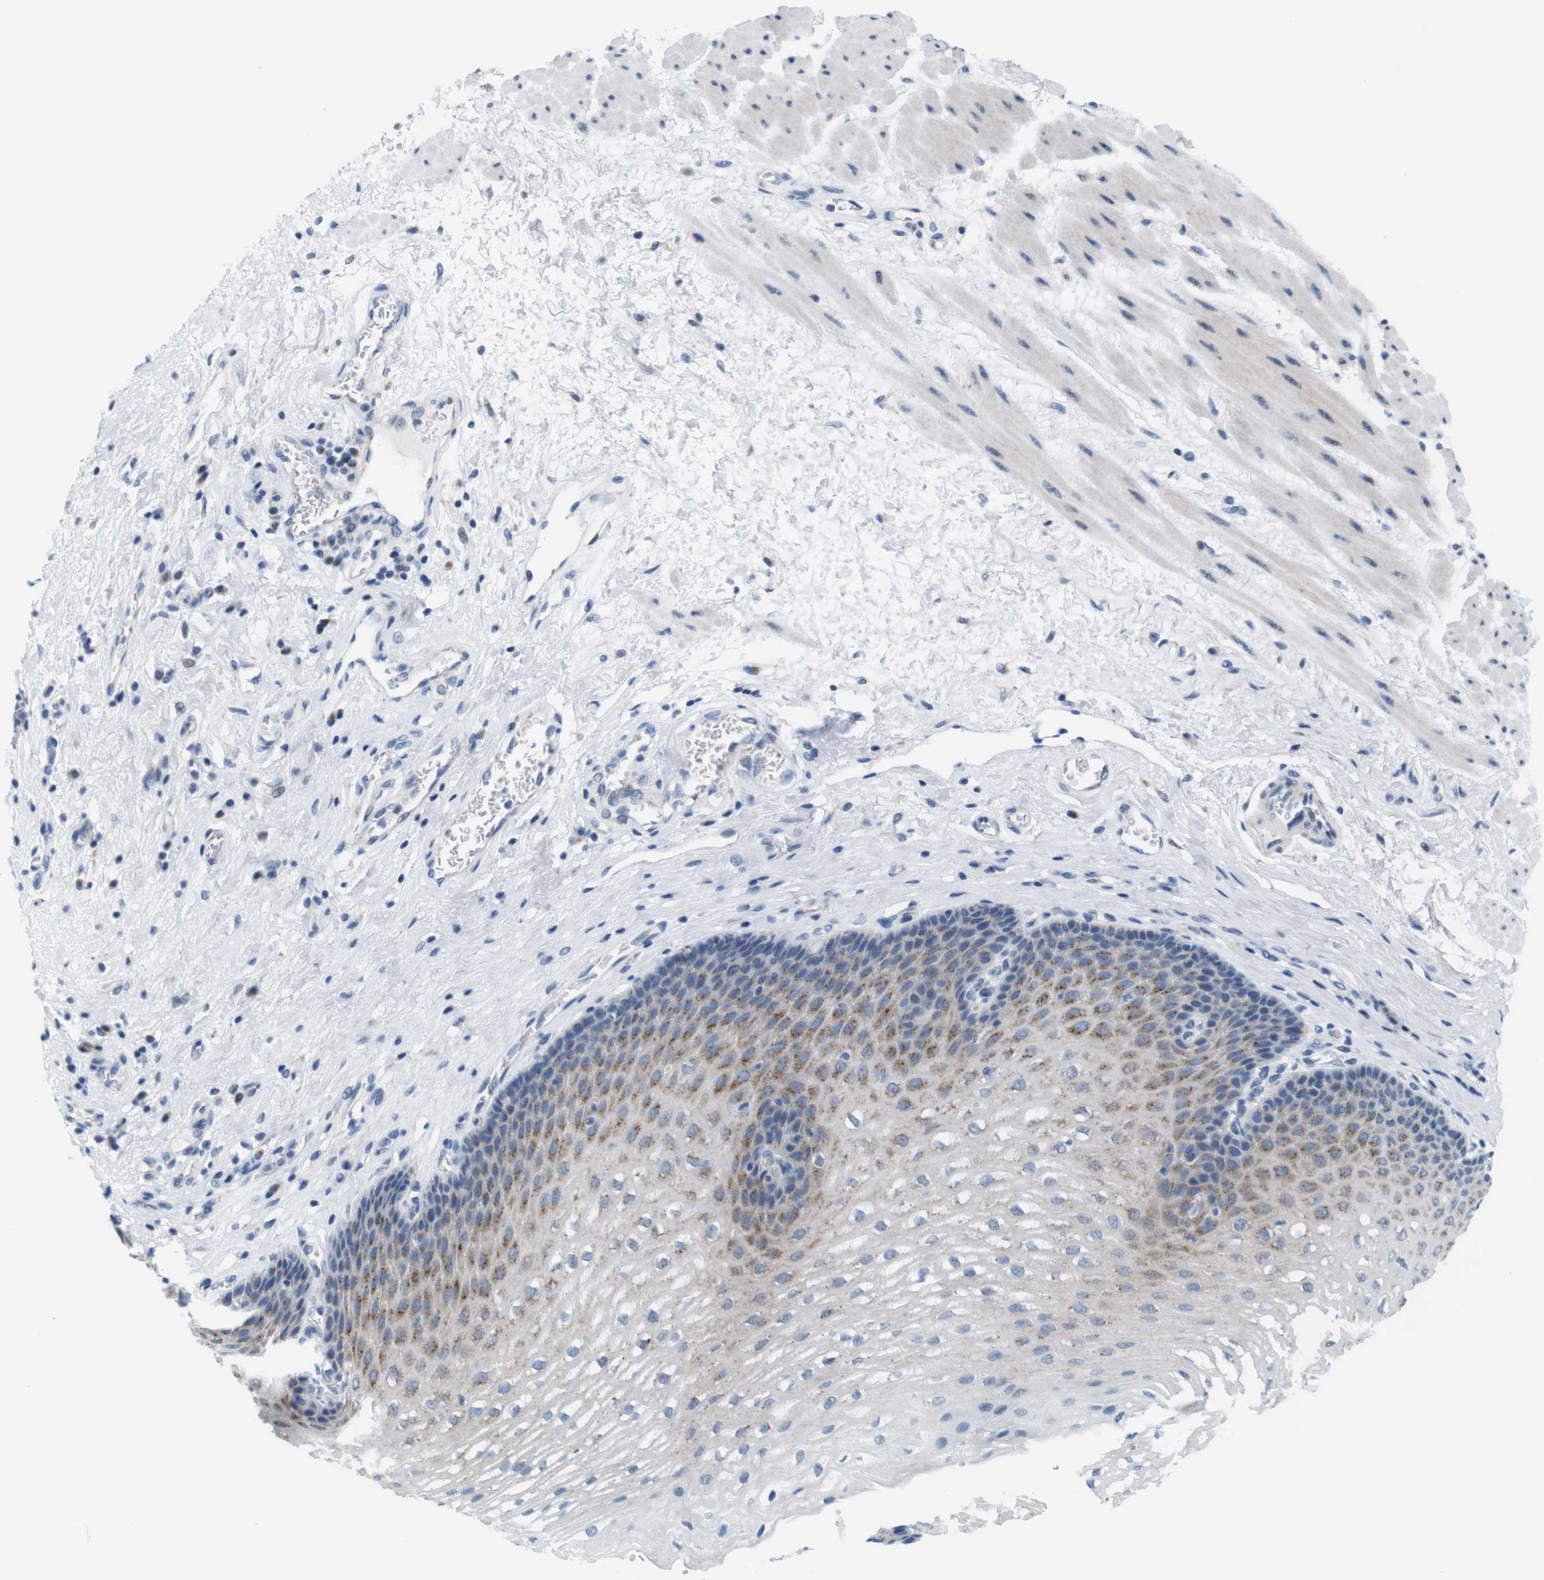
{"staining": {"intensity": "moderate", "quantity": "<25%", "location": "cytoplasmic/membranous"}, "tissue": "esophagus", "cell_type": "Squamous epithelial cells", "image_type": "normal", "snomed": [{"axis": "morphology", "description": "Normal tissue, NOS"}, {"axis": "topography", "description": "Esophagus"}], "caption": "Squamous epithelial cells exhibit low levels of moderate cytoplasmic/membranous staining in approximately <25% of cells in unremarkable human esophagus. (Stains: DAB in brown, nuclei in blue, Microscopy: brightfield microscopy at high magnification).", "gene": "GOLGA2", "patient": {"sex": "male", "age": 48}}